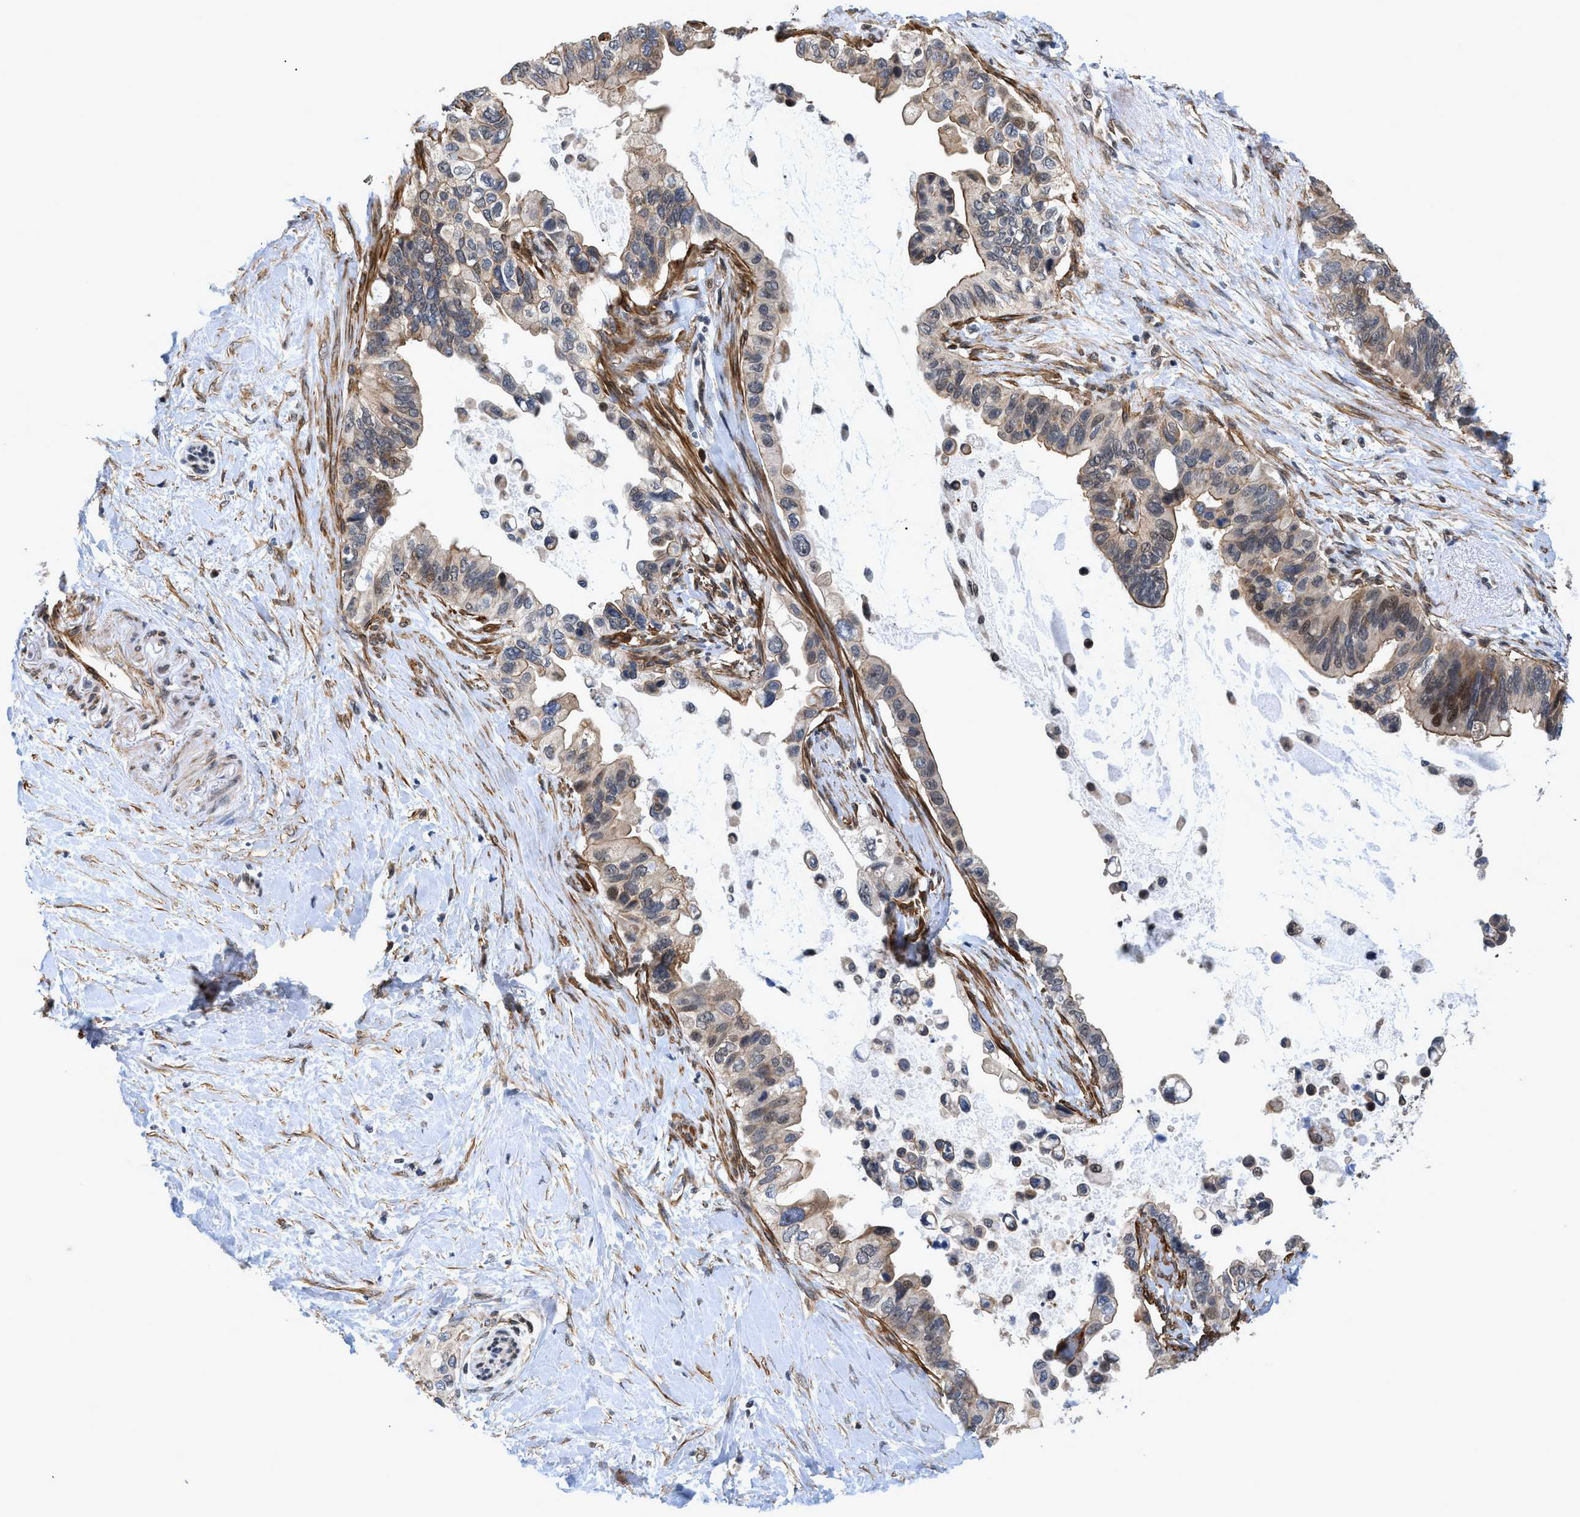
{"staining": {"intensity": "moderate", "quantity": ">75%", "location": "cytoplasmic/membranous,nuclear"}, "tissue": "pancreatic cancer", "cell_type": "Tumor cells", "image_type": "cancer", "snomed": [{"axis": "morphology", "description": "Adenocarcinoma, NOS"}, {"axis": "topography", "description": "Pancreas"}], "caption": "A high-resolution histopathology image shows immunohistochemistry staining of pancreatic cancer (adenocarcinoma), which demonstrates moderate cytoplasmic/membranous and nuclear staining in about >75% of tumor cells. The protein of interest is stained brown, and the nuclei are stained in blue (DAB IHC with brightfield microscopy, high magnification).", "gene": "GPRASP2", "patient": {"sex": "female", "age": 56}}